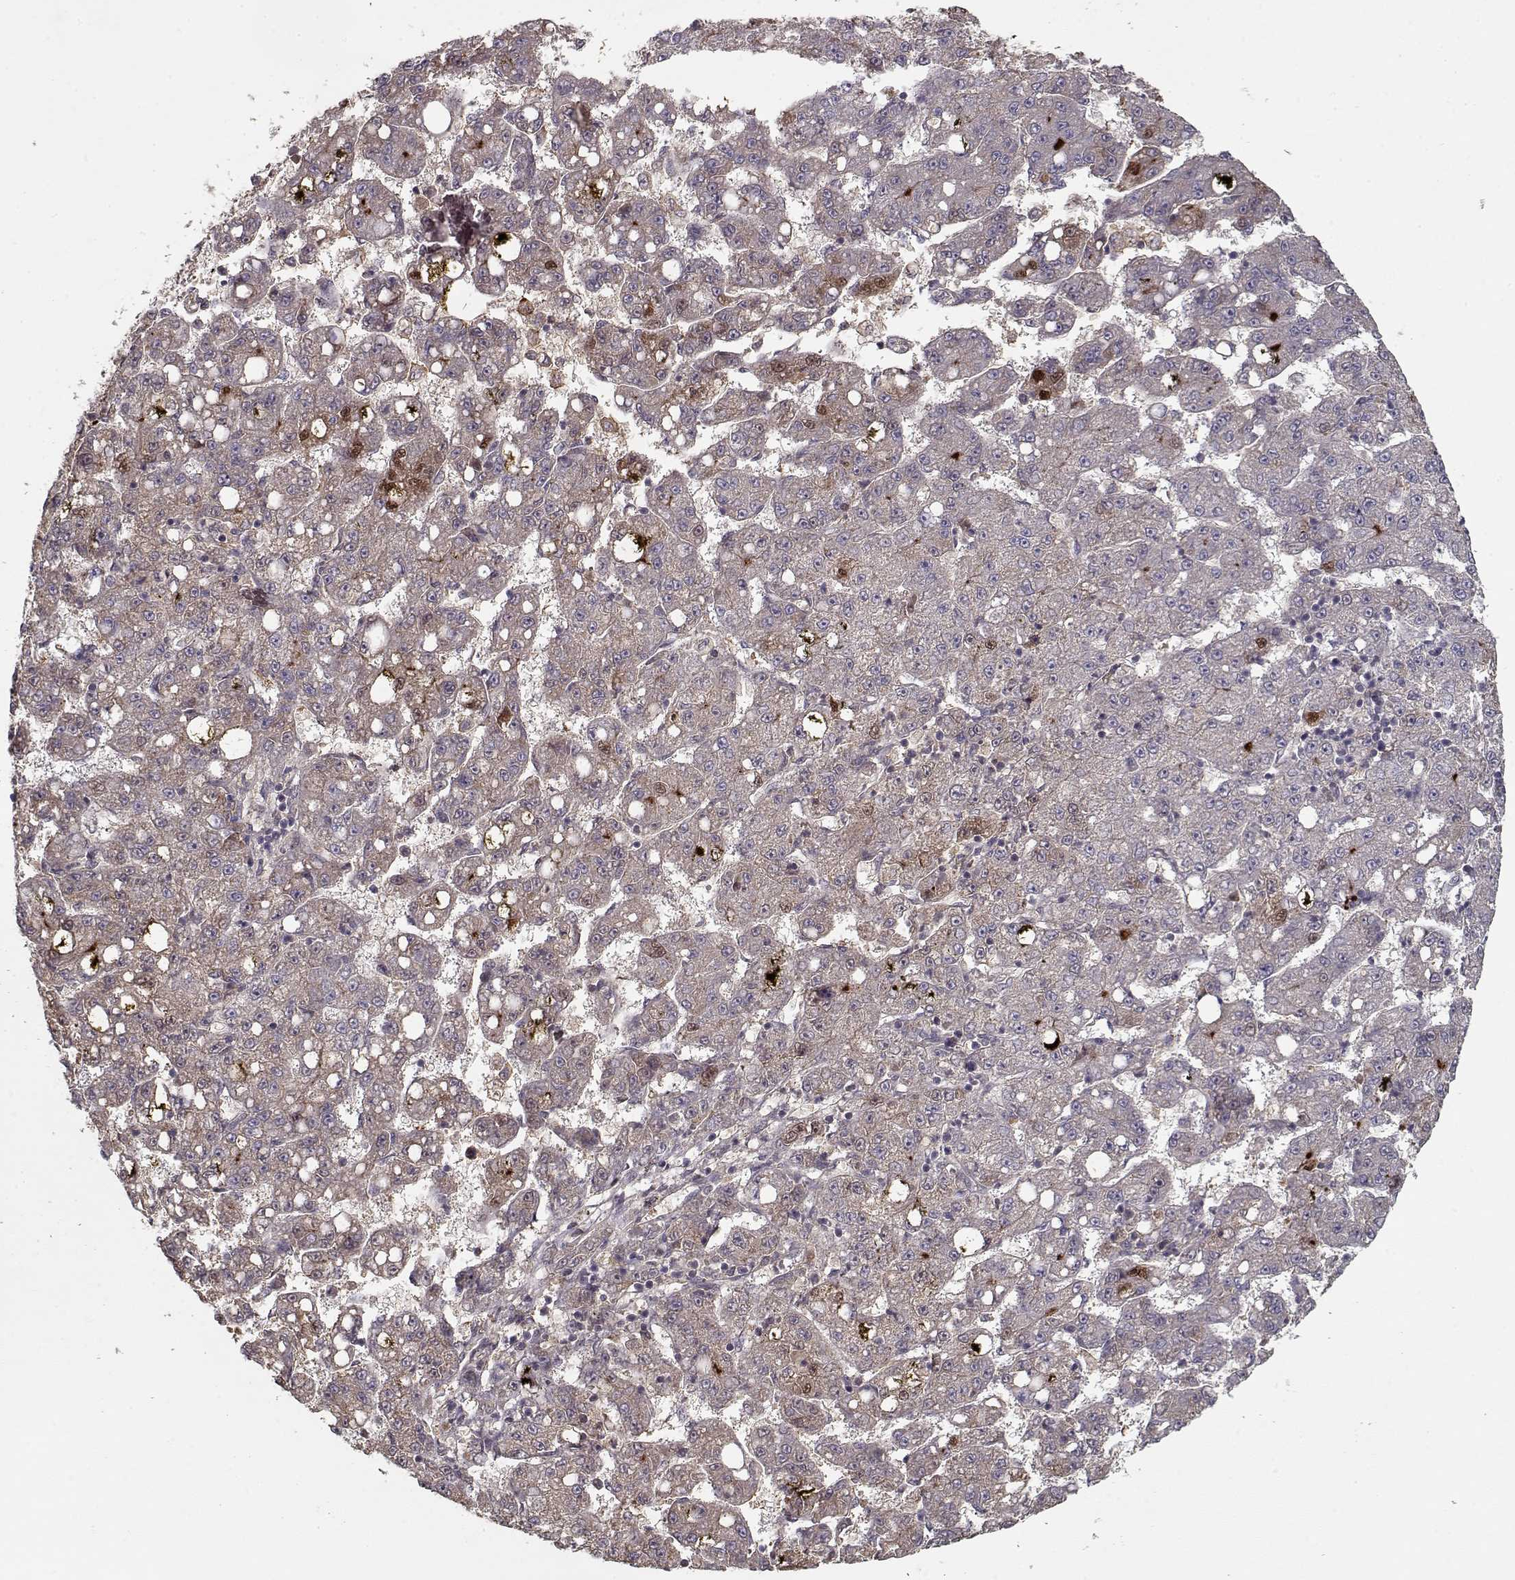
{"staining": {"intensity": "negative", "quantity": "none", "location": "none"}, "tissue": "liver cancer", "cell_type": "Tumor cells", "image_type": "cancer", "snomed": [{"axis": "morphology", "description": "Carcinoma, Hepatocellular, NOS"}, {"axis": "topography", "description": "Liver"}], "caption": "Immunohistochemistry micrograph of neoplastic tissue: liver hepatocellular carcinoma stained with DAB (3,3'-diaminobenzidine) shows no significant protein expression in tumor cells. (Brightfield microscopy of DAB immunohistochemistry (IHC) at high magnification).", "gene": "AFM", "patient": {"sex": "female", "age": 65}}